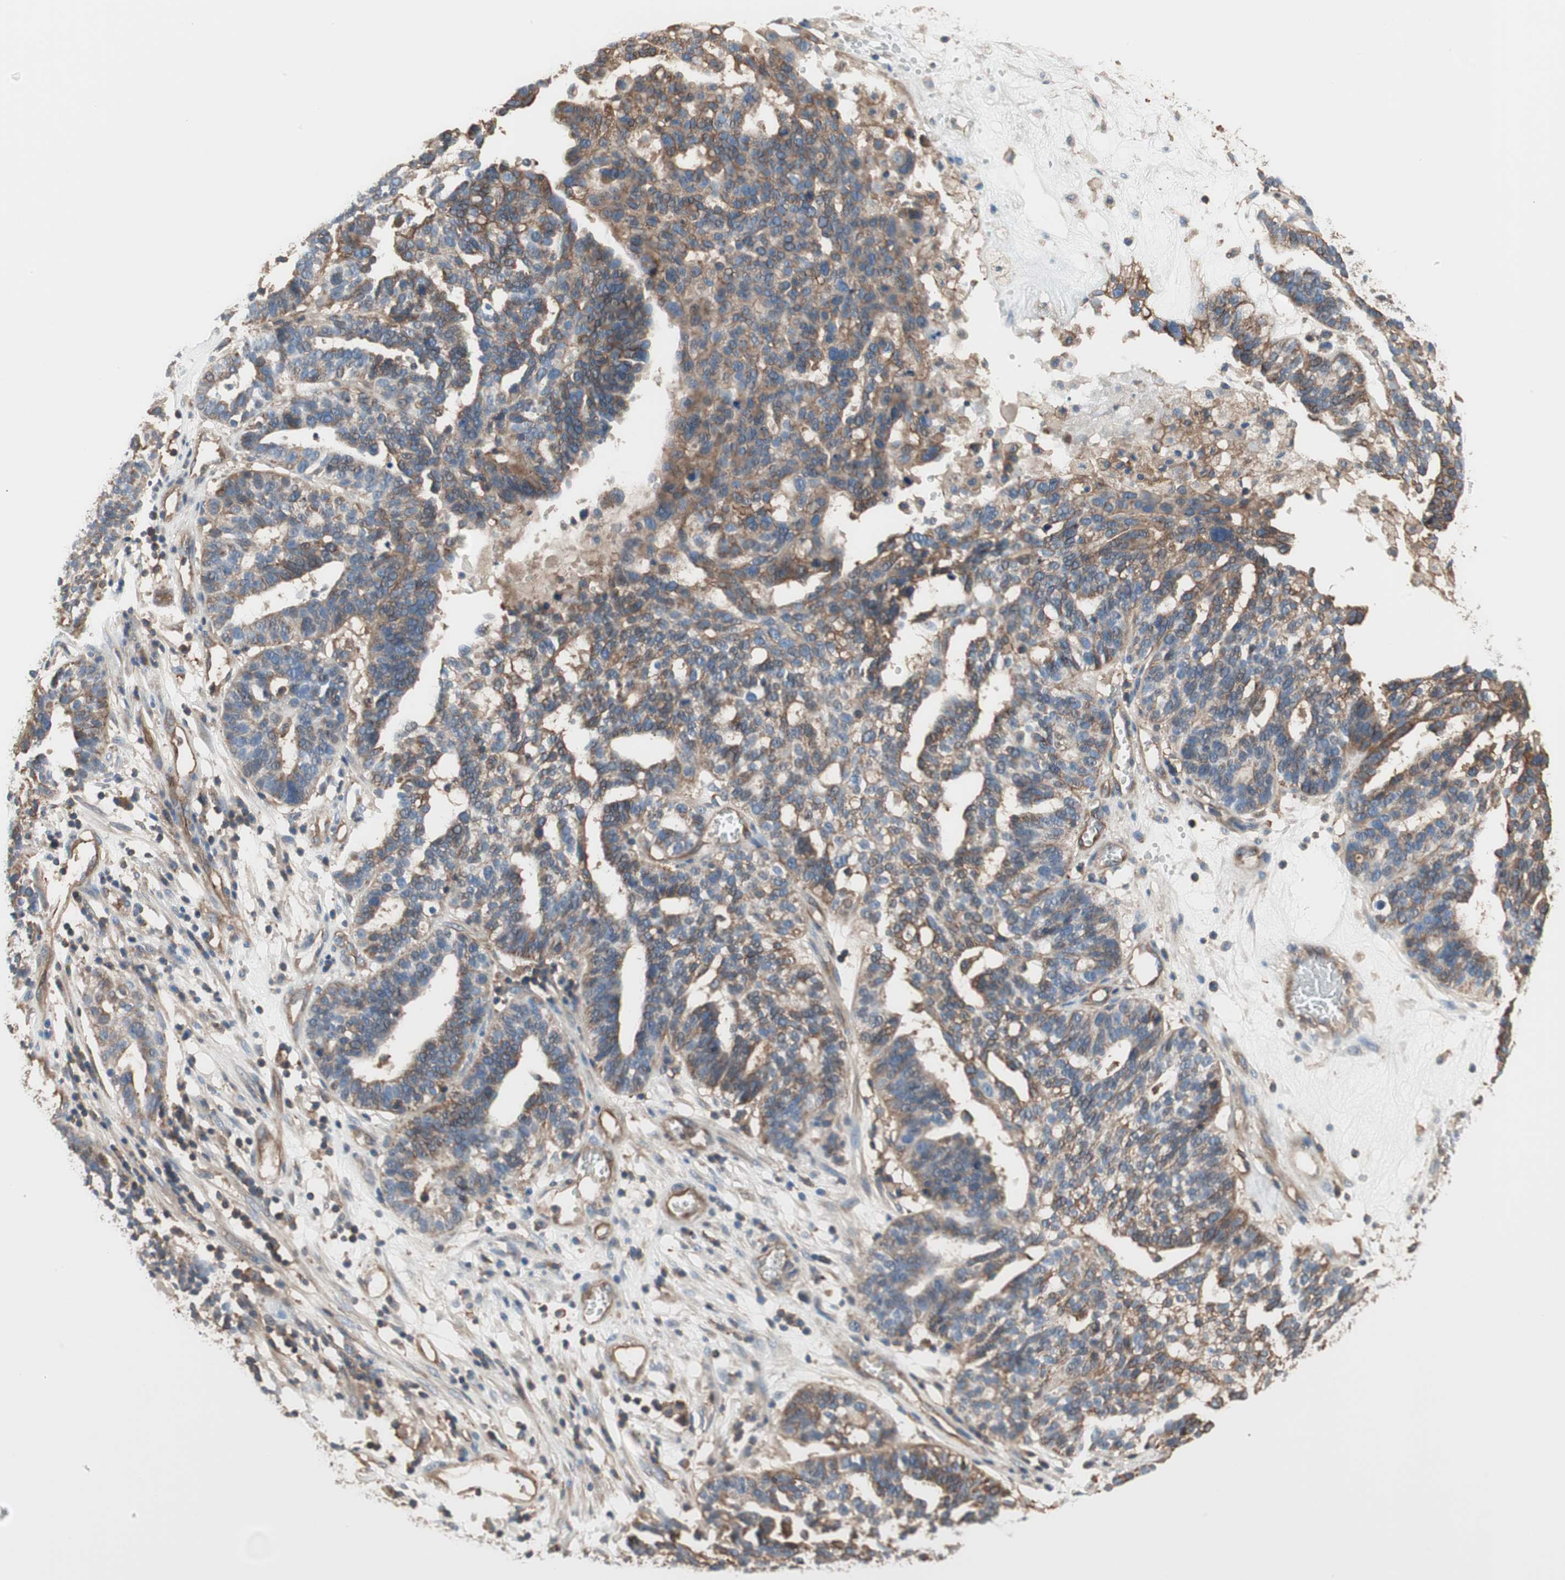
{"staining": {"intensity": "moderate", "quantity": "<25%", "location": "cytoplasmic/membranous"}, "tissue": "ovarian cancer", "cell_type": "Tumor cells", "image_type": "cancer", "snomed": [{"axis": "morphology", "description": "Cystadenocarcinoma, serous, NOS"}, {"axis": "topography", "description": "Ovary"}], "caption": "Immunohistochemical staining of ovarian cancer displays low levels of moderate cytoplasmic/membranous protein positivity in about <25% of tumor cells.", "gene": "IL1RL1", "patient": {"sex": "female", "age": 59}}